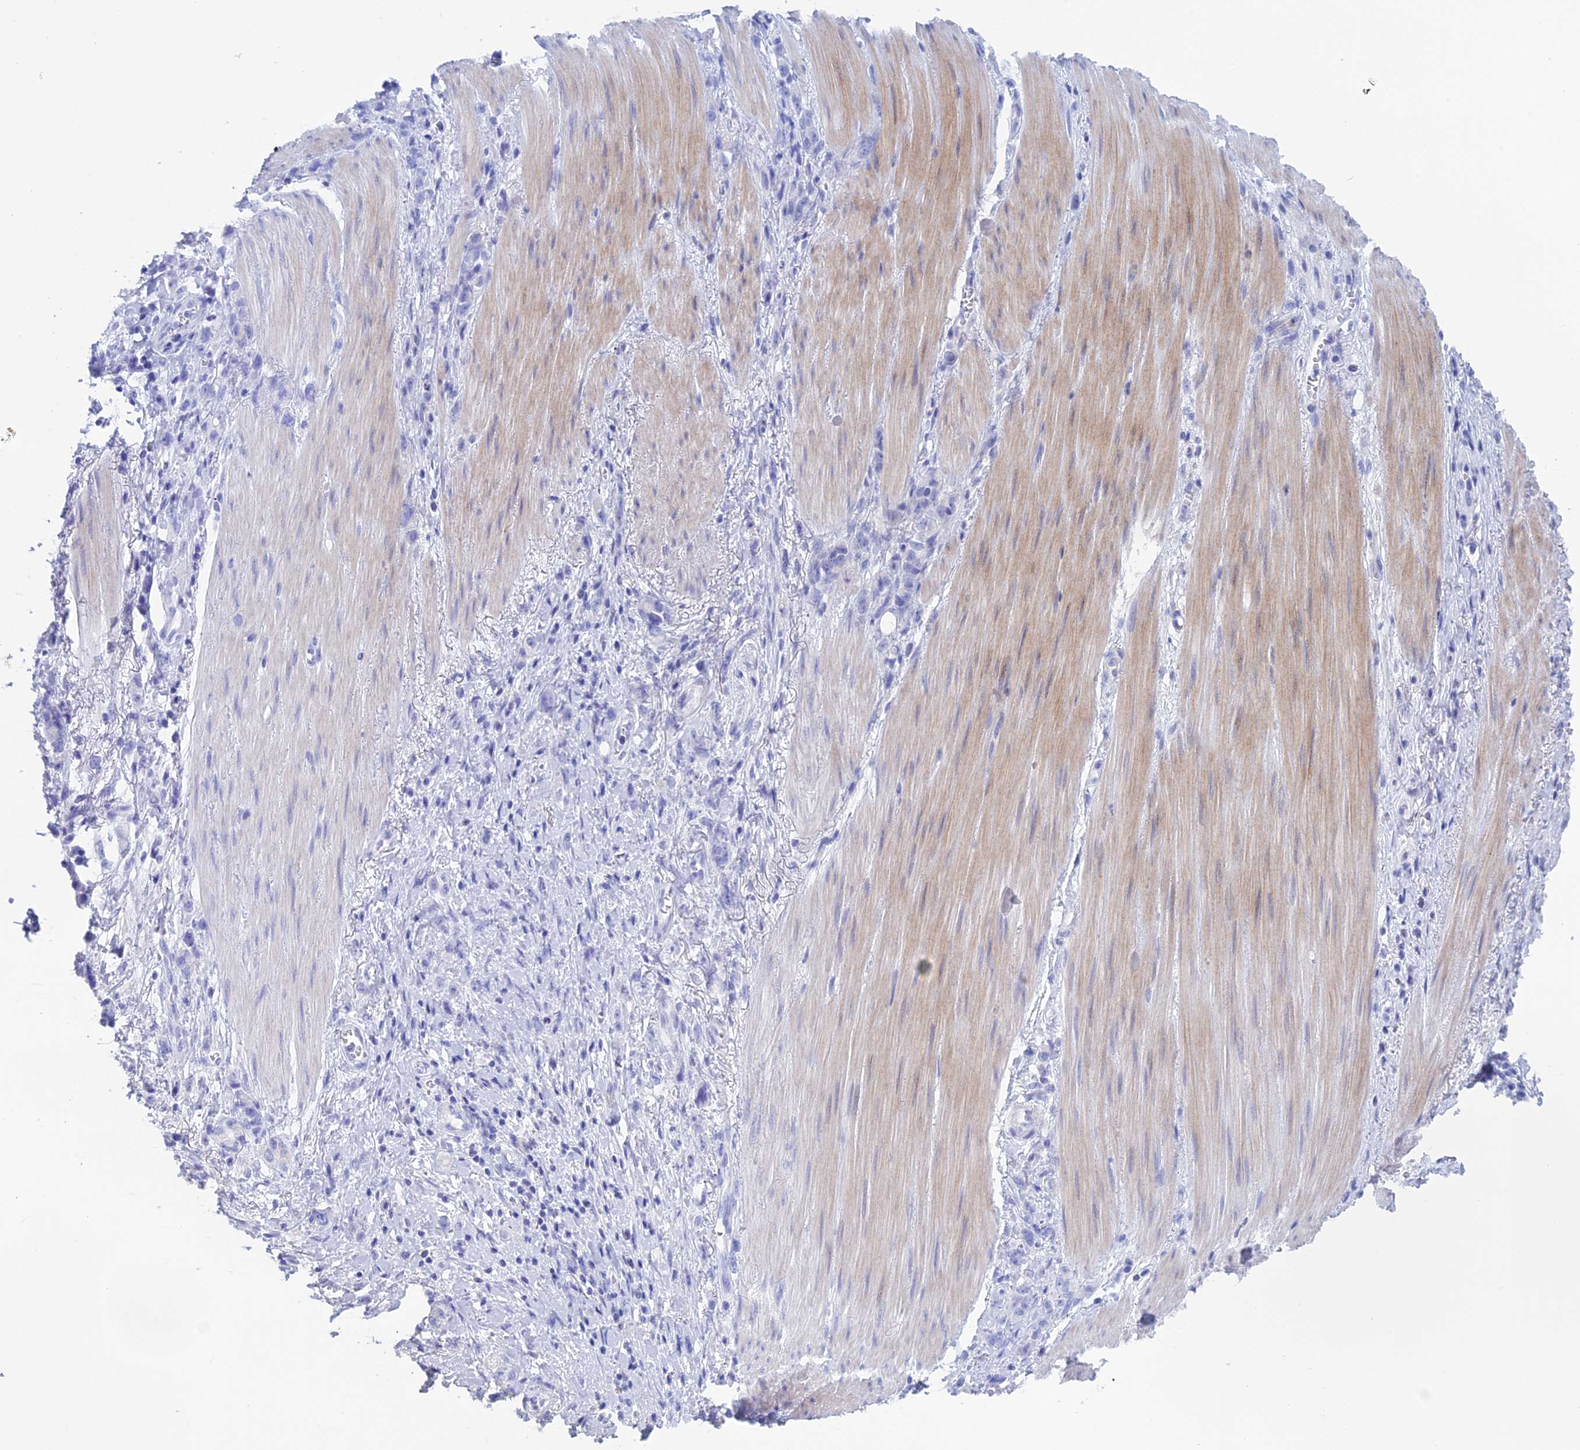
{"staining": {"intensity": "negative", "quantity": "none", "location": "none"}, "tissue": "stomach cancer", "cell_type": "Tumor cells", "image_type": "cancer", "snomed": [{"axis": "morphology", "description": "Adenocarcinoma, NOS"}, {"axis": "topography", "description": "Stomach"}], "caption": "Tumor cells are negative for brown protein staining in stomach cancer.", "gene": "ERICH4", "patient": {"sex": "female", "age": 76}}